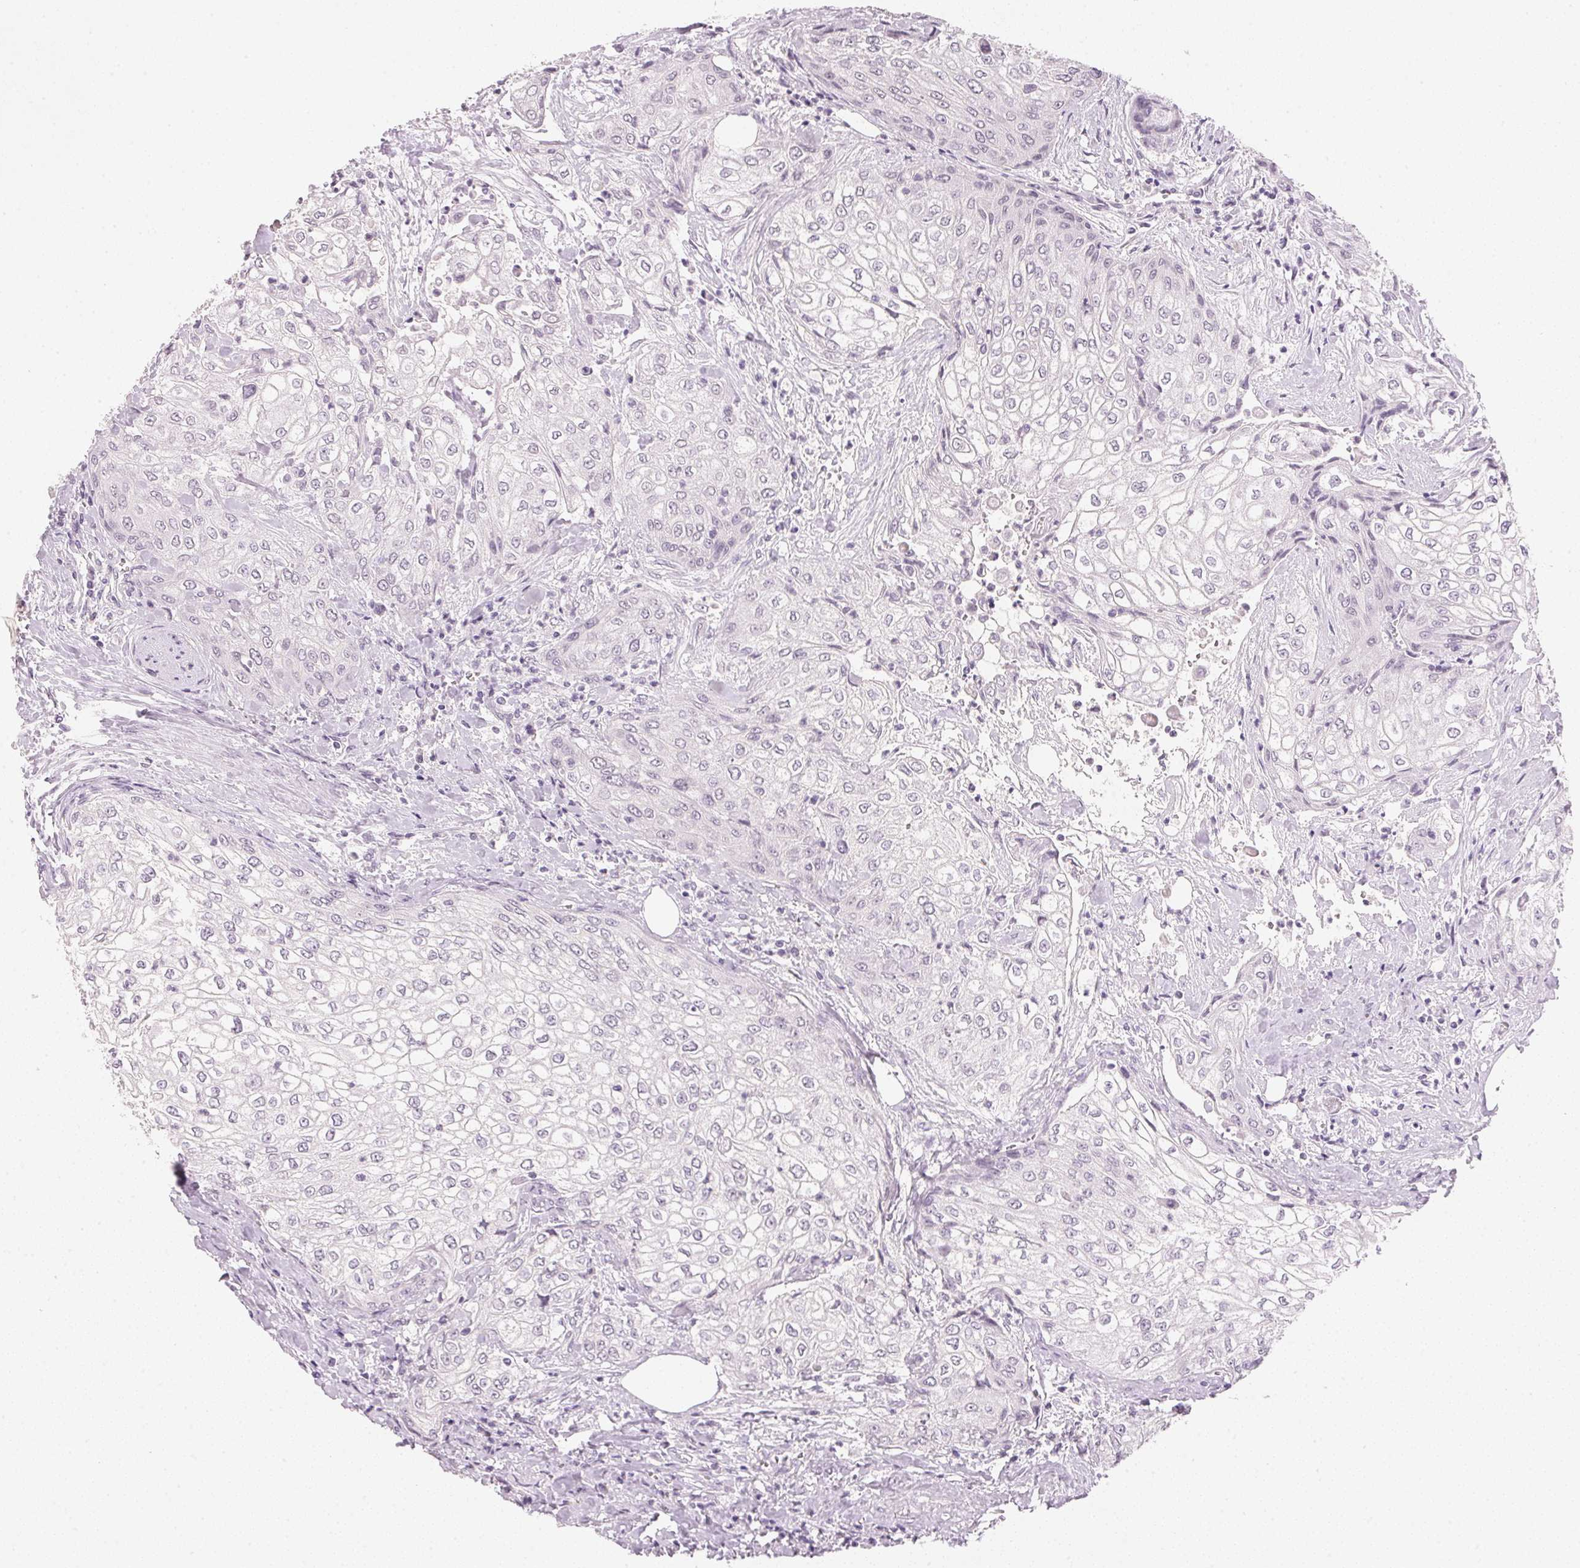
{"staining": {"intensity": "negative", "quantity": "none", "location": "none"}, "tissue": "urothelial cancer", "cell_type": "Tumor cells", "image_type": "cancer", "snomed": [{"axis": "morphology", "description": "Urothelial carcinoma, High grade"}, {"axis": "topography", "description": "Urinary bladder"}], "caption": "High magnification brightfield microscopy of urothelial carcinoma (high-grade) stained with DAB (brown) and counterstained with hematoxylin (blue): tumor cells show no significant expression.", "gene": "IGFBP1", "patient": {"sex": "male", "age": 62}}